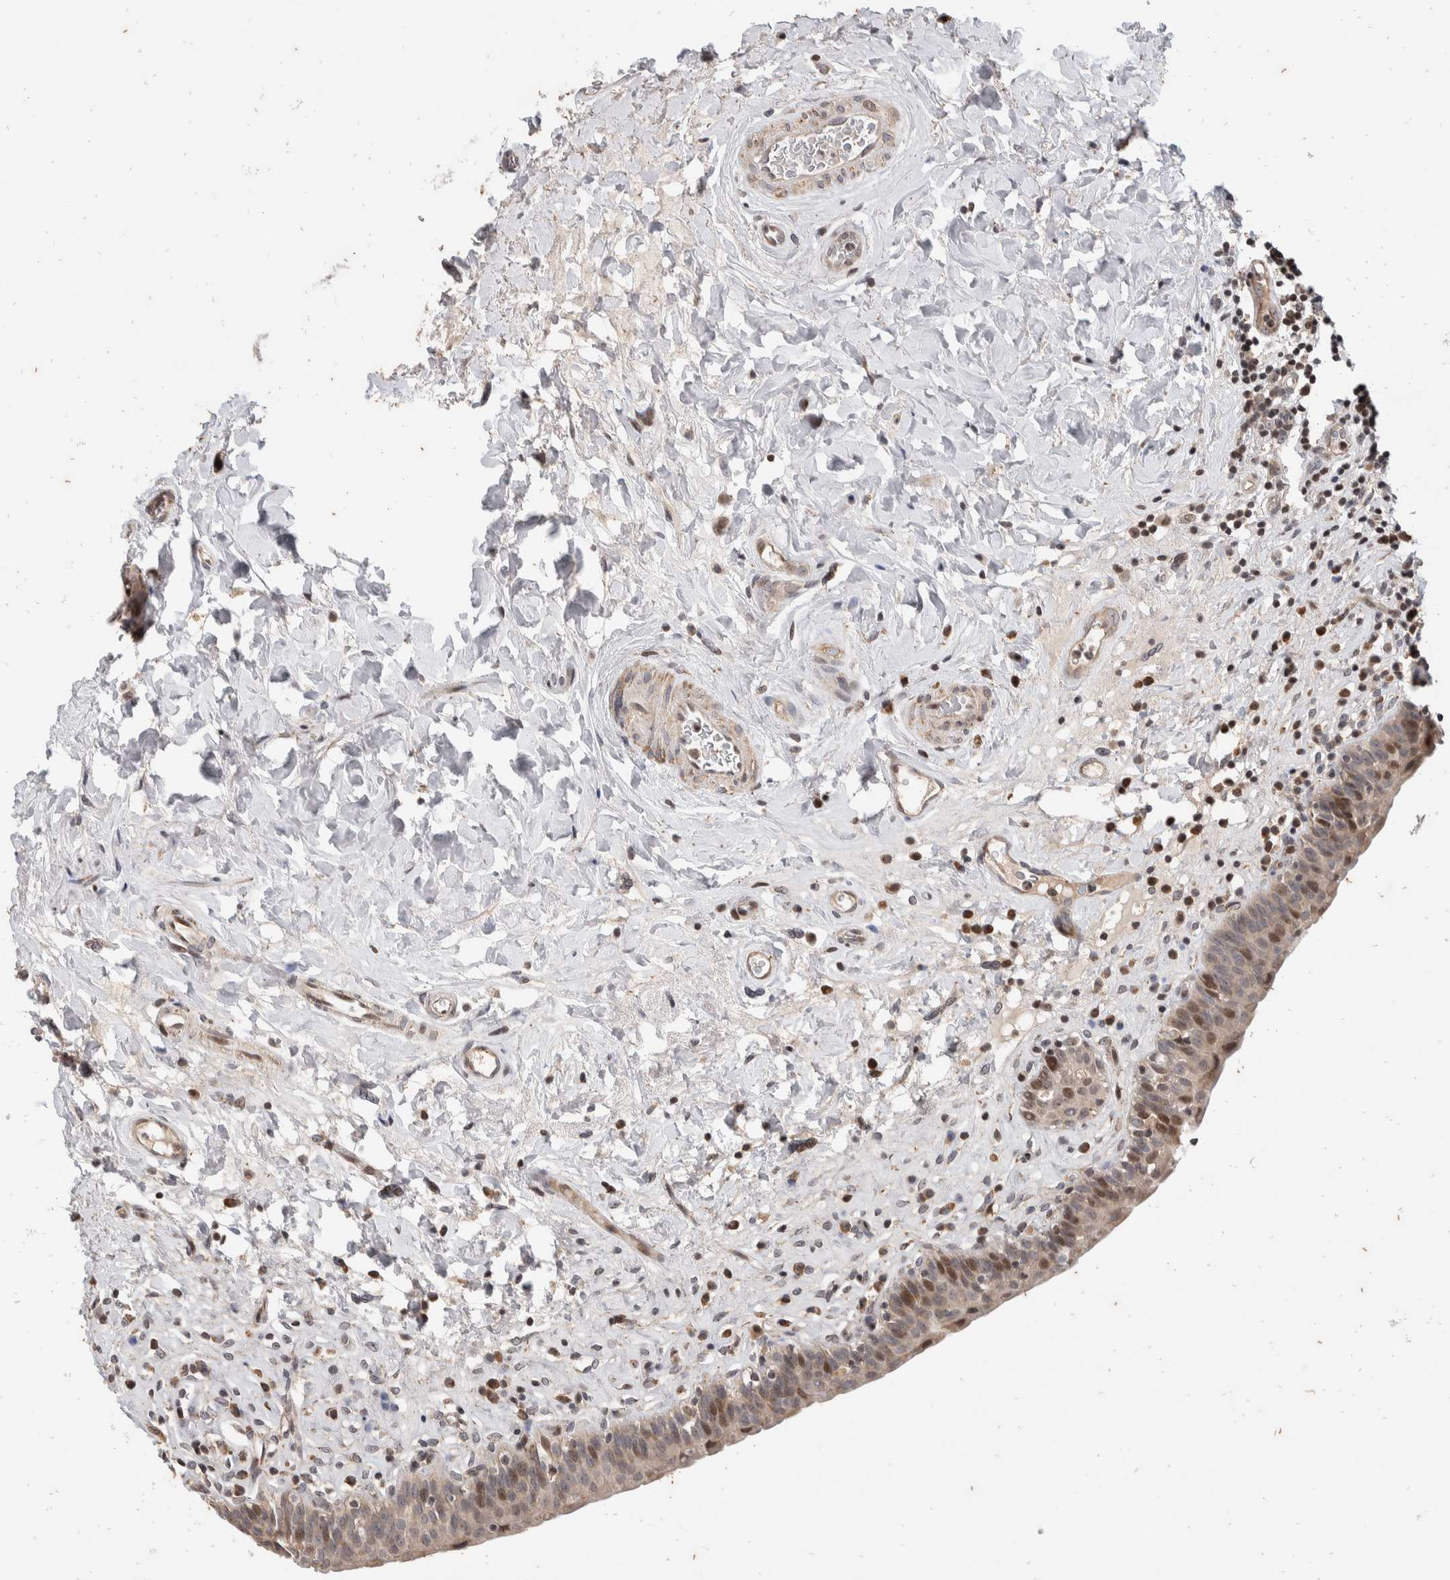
{"staining": {"intensity": "weak", "quantity": ">75%", "location": "cytoplasmic/membranous,nuclear"}, "tissue": "urinary bladder", "cell_type": "Urothelial cells", "image_type": "normal", "snomed": [{"axis": "morphology", "description": "Normal tissue, NOS"}, {"axis": "topography", "description": "Urinary bladder"}], "caption": "Protein analysis of benign urinary bladder shows weak cytoplasmic/membranous,nuclear expression in about >75% of urothelial cells. Nuclei are stained in blue.", "gene": "ATXN7L1", "patient": {"sex": "male", "age": 83}}